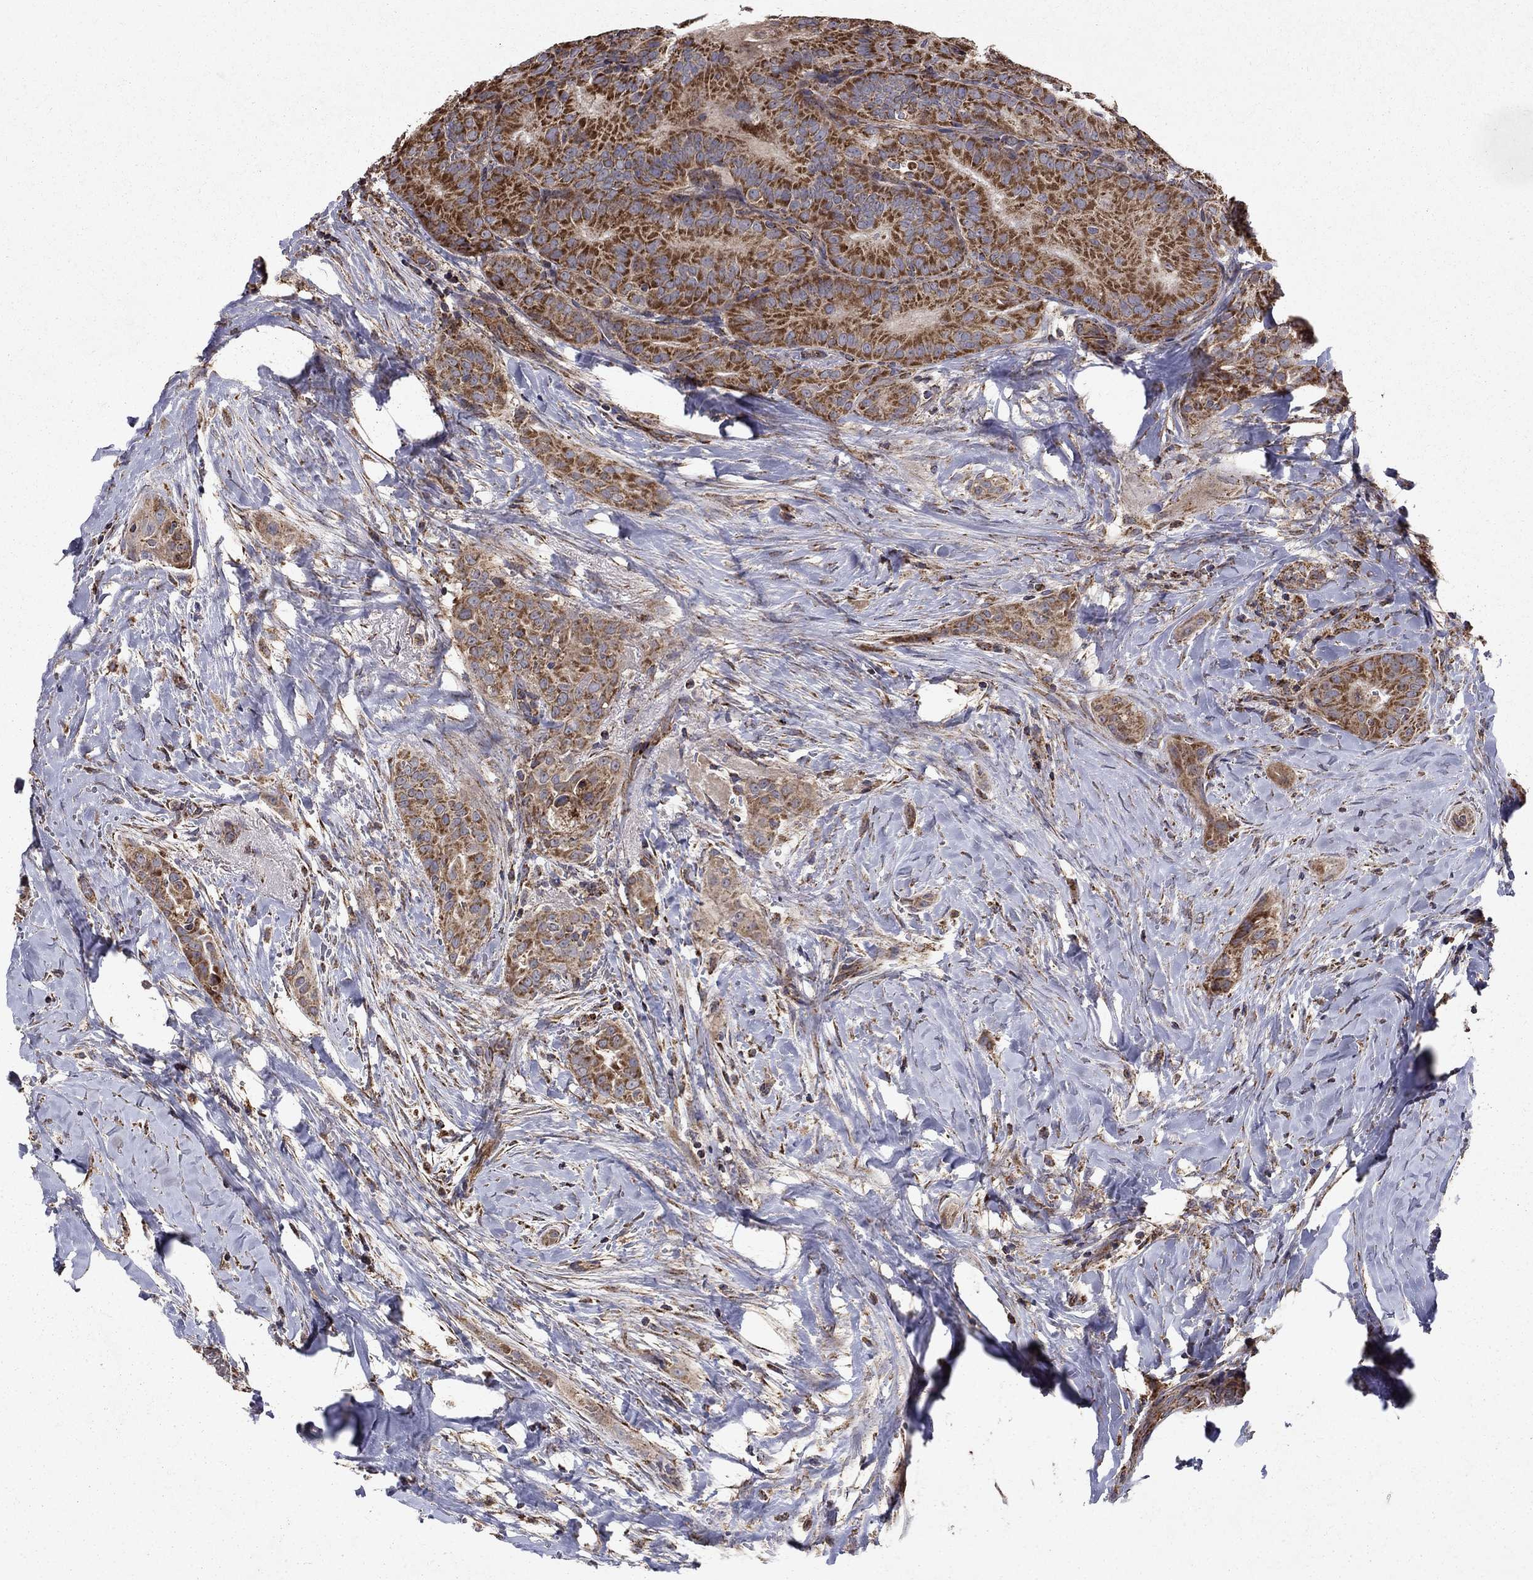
{"staining": {"intensity": "strong", "quantity": ">75%", "location": "cytoplasmic/membranous"}, "tissue": "thyroid cancer", "cell_type": "Tumor cells", "image_type": "cancer", "snomed": [{"axis": "morphology", "description": "Papillary adenocarcinoma, NOS"}, {"axis": "topography", "description": "Thyroid gland"}], "caption": "Immunohistochemistry (IHC) micrograph of human papillary adenocarcinoma (thyroid) stained for a protein (brown), which reveals high levels of strong cytoplasmic/membranous expression in approximately >75% of tumor cells.", "gene": "NDUFS8", "patient": {"sex": "male", "age": 61}}